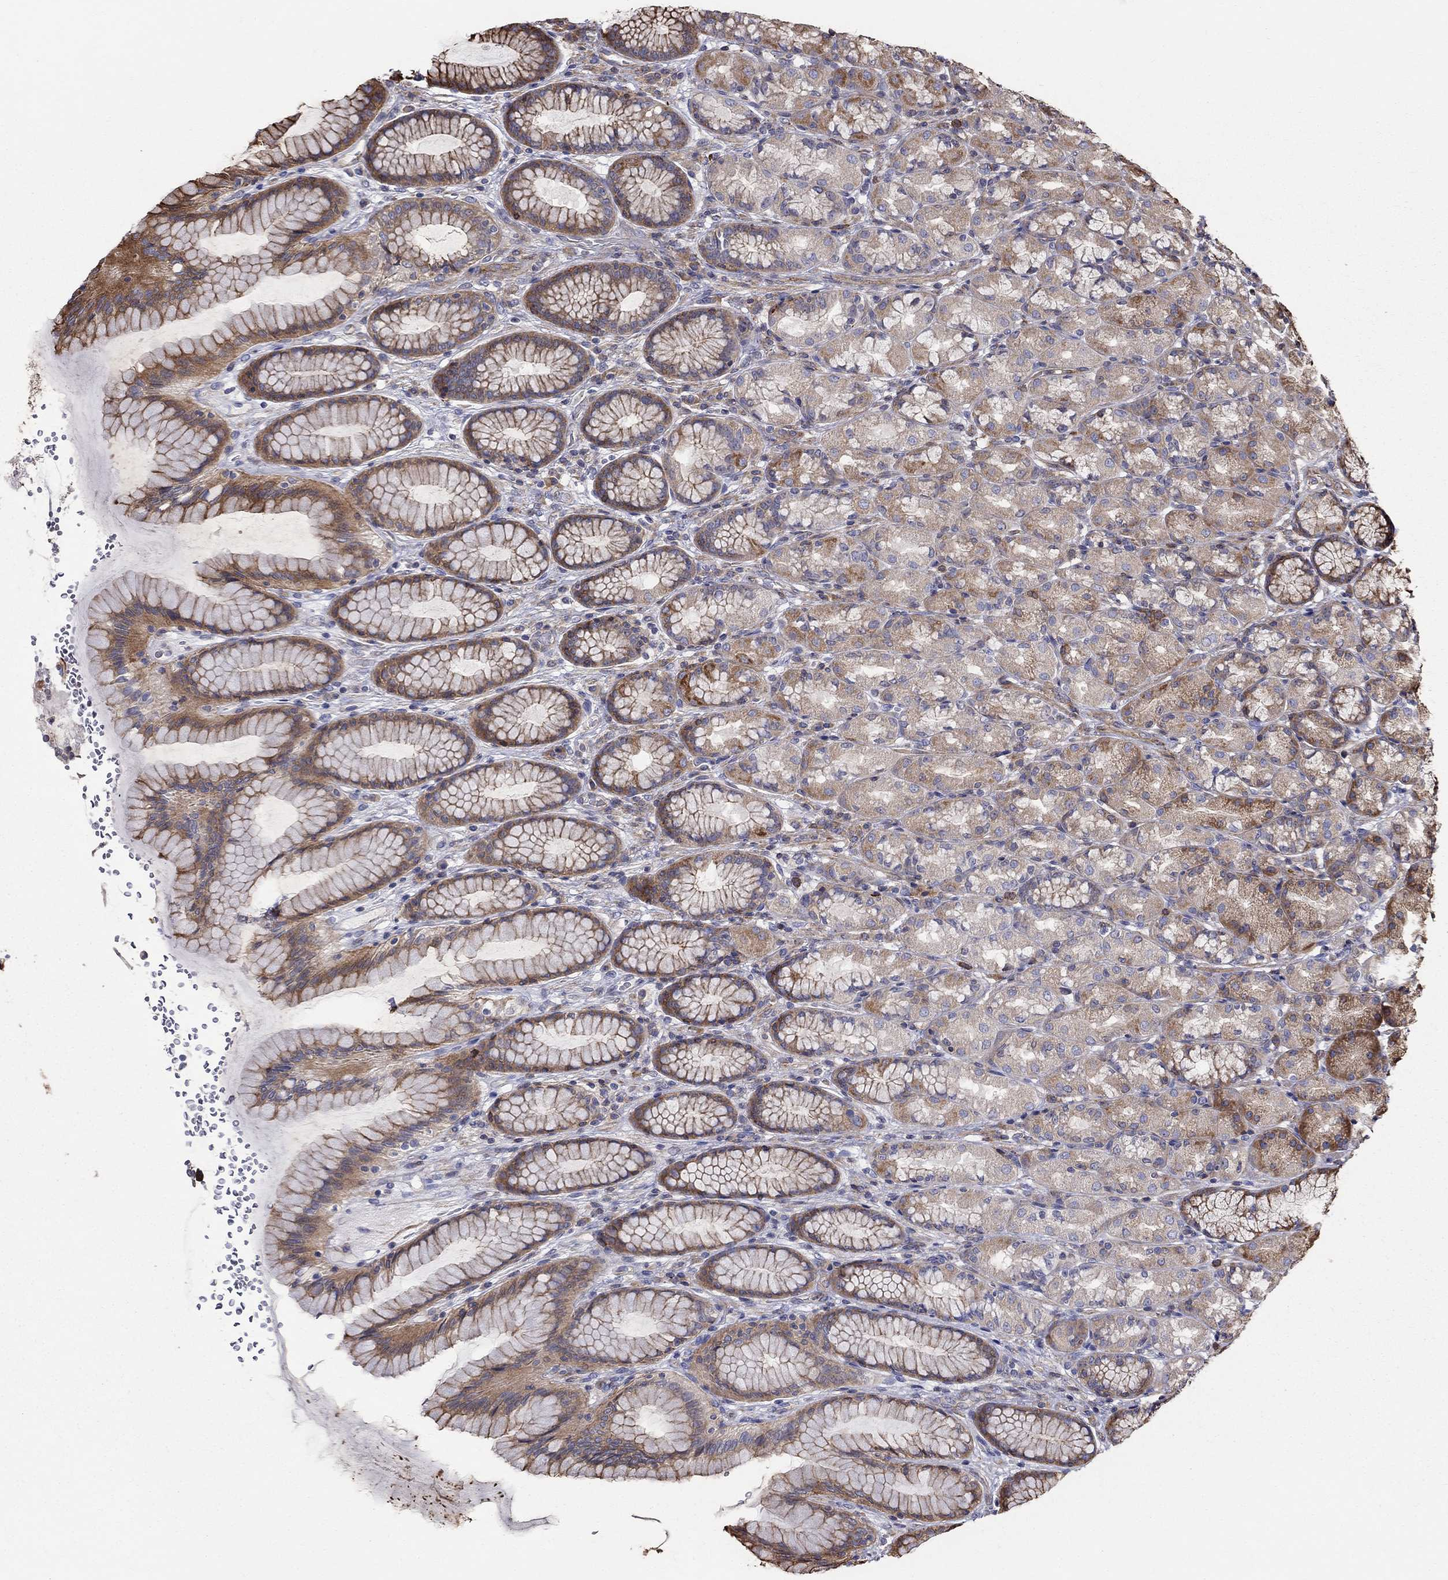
{"staining": {"intensity": "moderate", "quantity": "25%-75%", "location": "cytoplasmic/membranous"}, "tissue": "stomach", "cell_type": "Glandular cells", "image_type": "normal", "snomed": [{"axis": "morphology", "description": "Normal tissue, NOS"}, {"axis": "morphology", "description": "Adenocarcinoma, NOS"}, {"axis": "topography", "description": "Stomach"}], "caption": "This is a photomicrograph of immunohistochemistry (IHC) staining of unremarkable stomach, which shows moderate positivity in the cytoplasmic/membranous of glandular cells.", "gene": "NPHP1", "patient": {"sex": "female", "age": 79}}